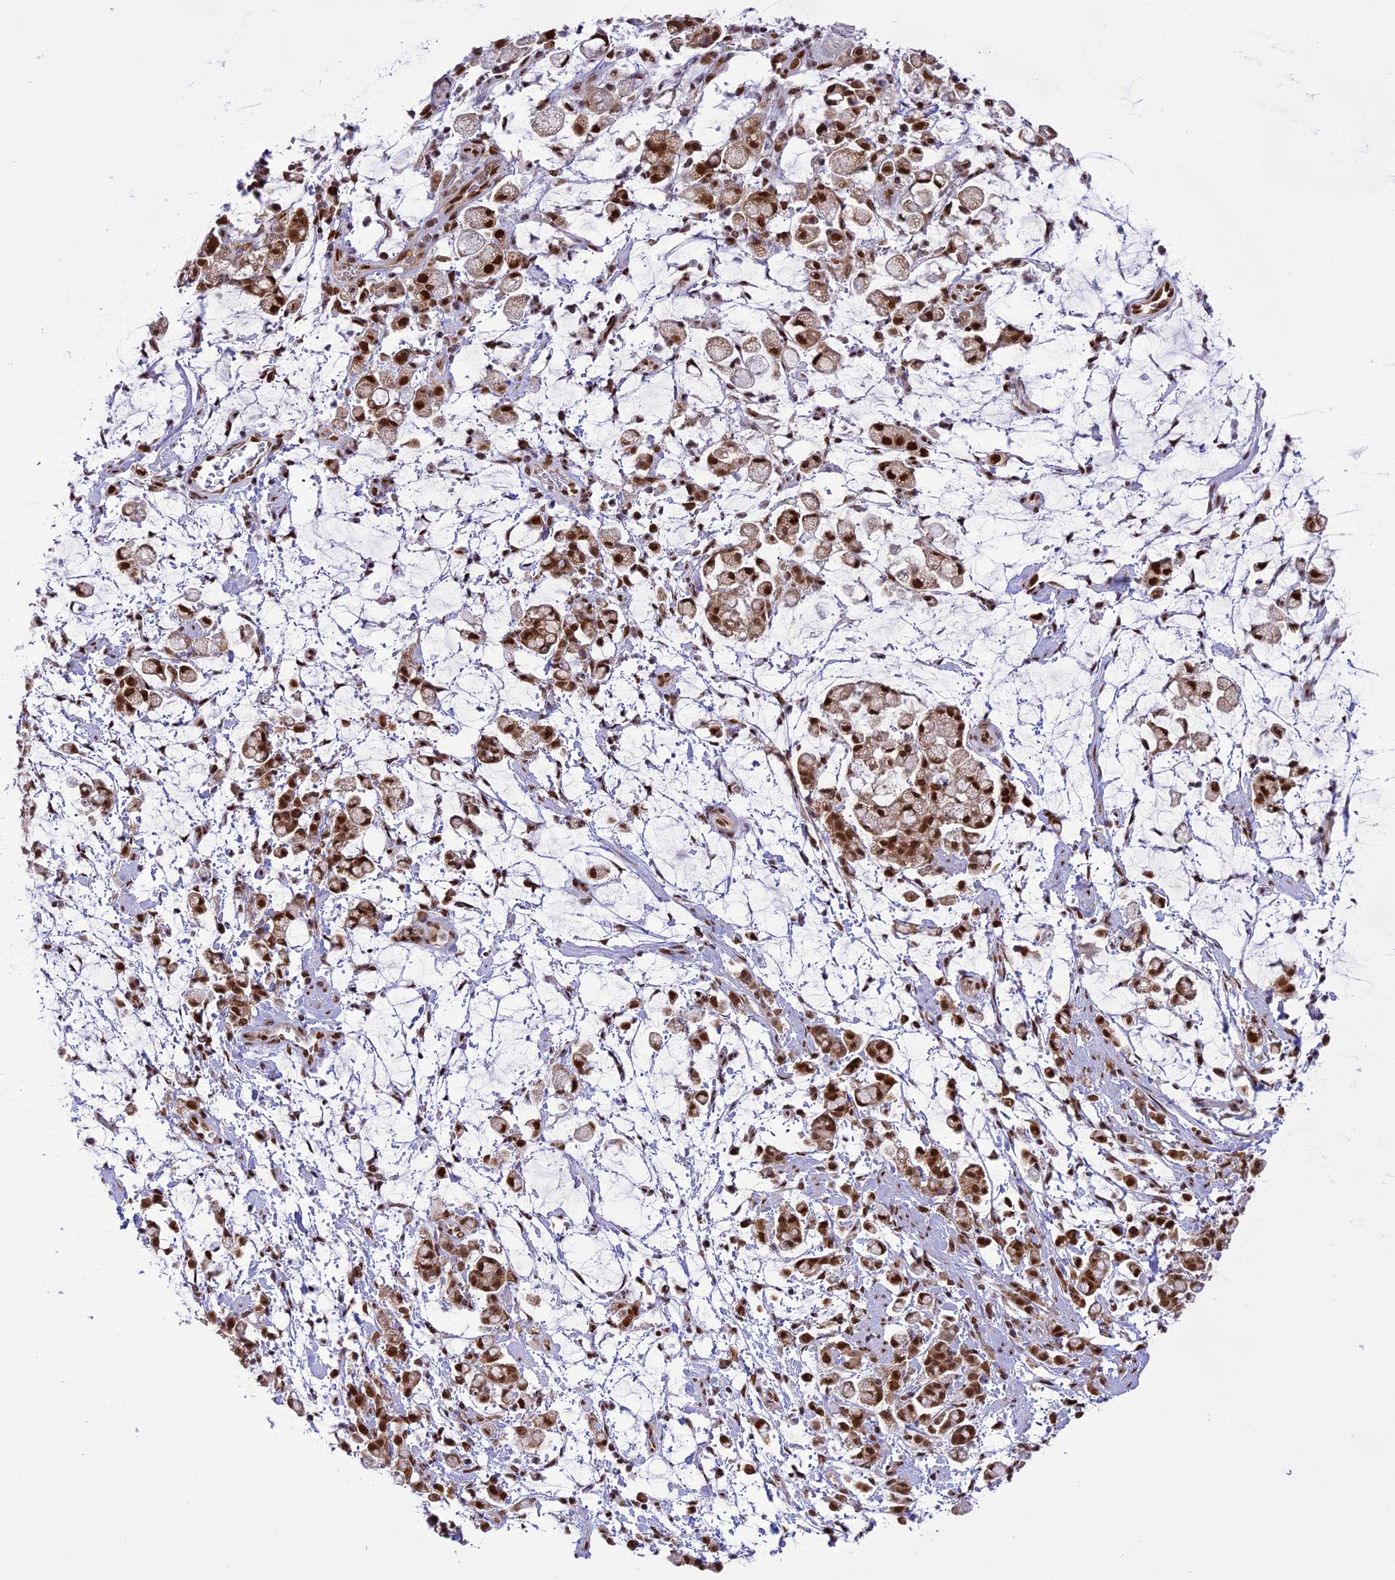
{"staining": {"intensity": "strong", "quantity": ">75%", "location": "nuclear"}, "tissue": "stomach cancer", "cell_type": "Tumor cells", "image_type": "cancer", "snomed": [{"axis": "morphology", "description": "Adenocarcinoma, NOS"}, {"axis": "topography", "description": "Stomach"}], "caption": "DAB (3,3'-diaminobenzidine) immunohistochemical staining of human adenocarcinoma (stomach) displays strong nuclear protein staining in approximately >75% of tumor cells. (Brightfield microscopy of DAB IHC at high magnification).", "gene": "DDX1", "patient": {"sex": "female", "age": 60}}